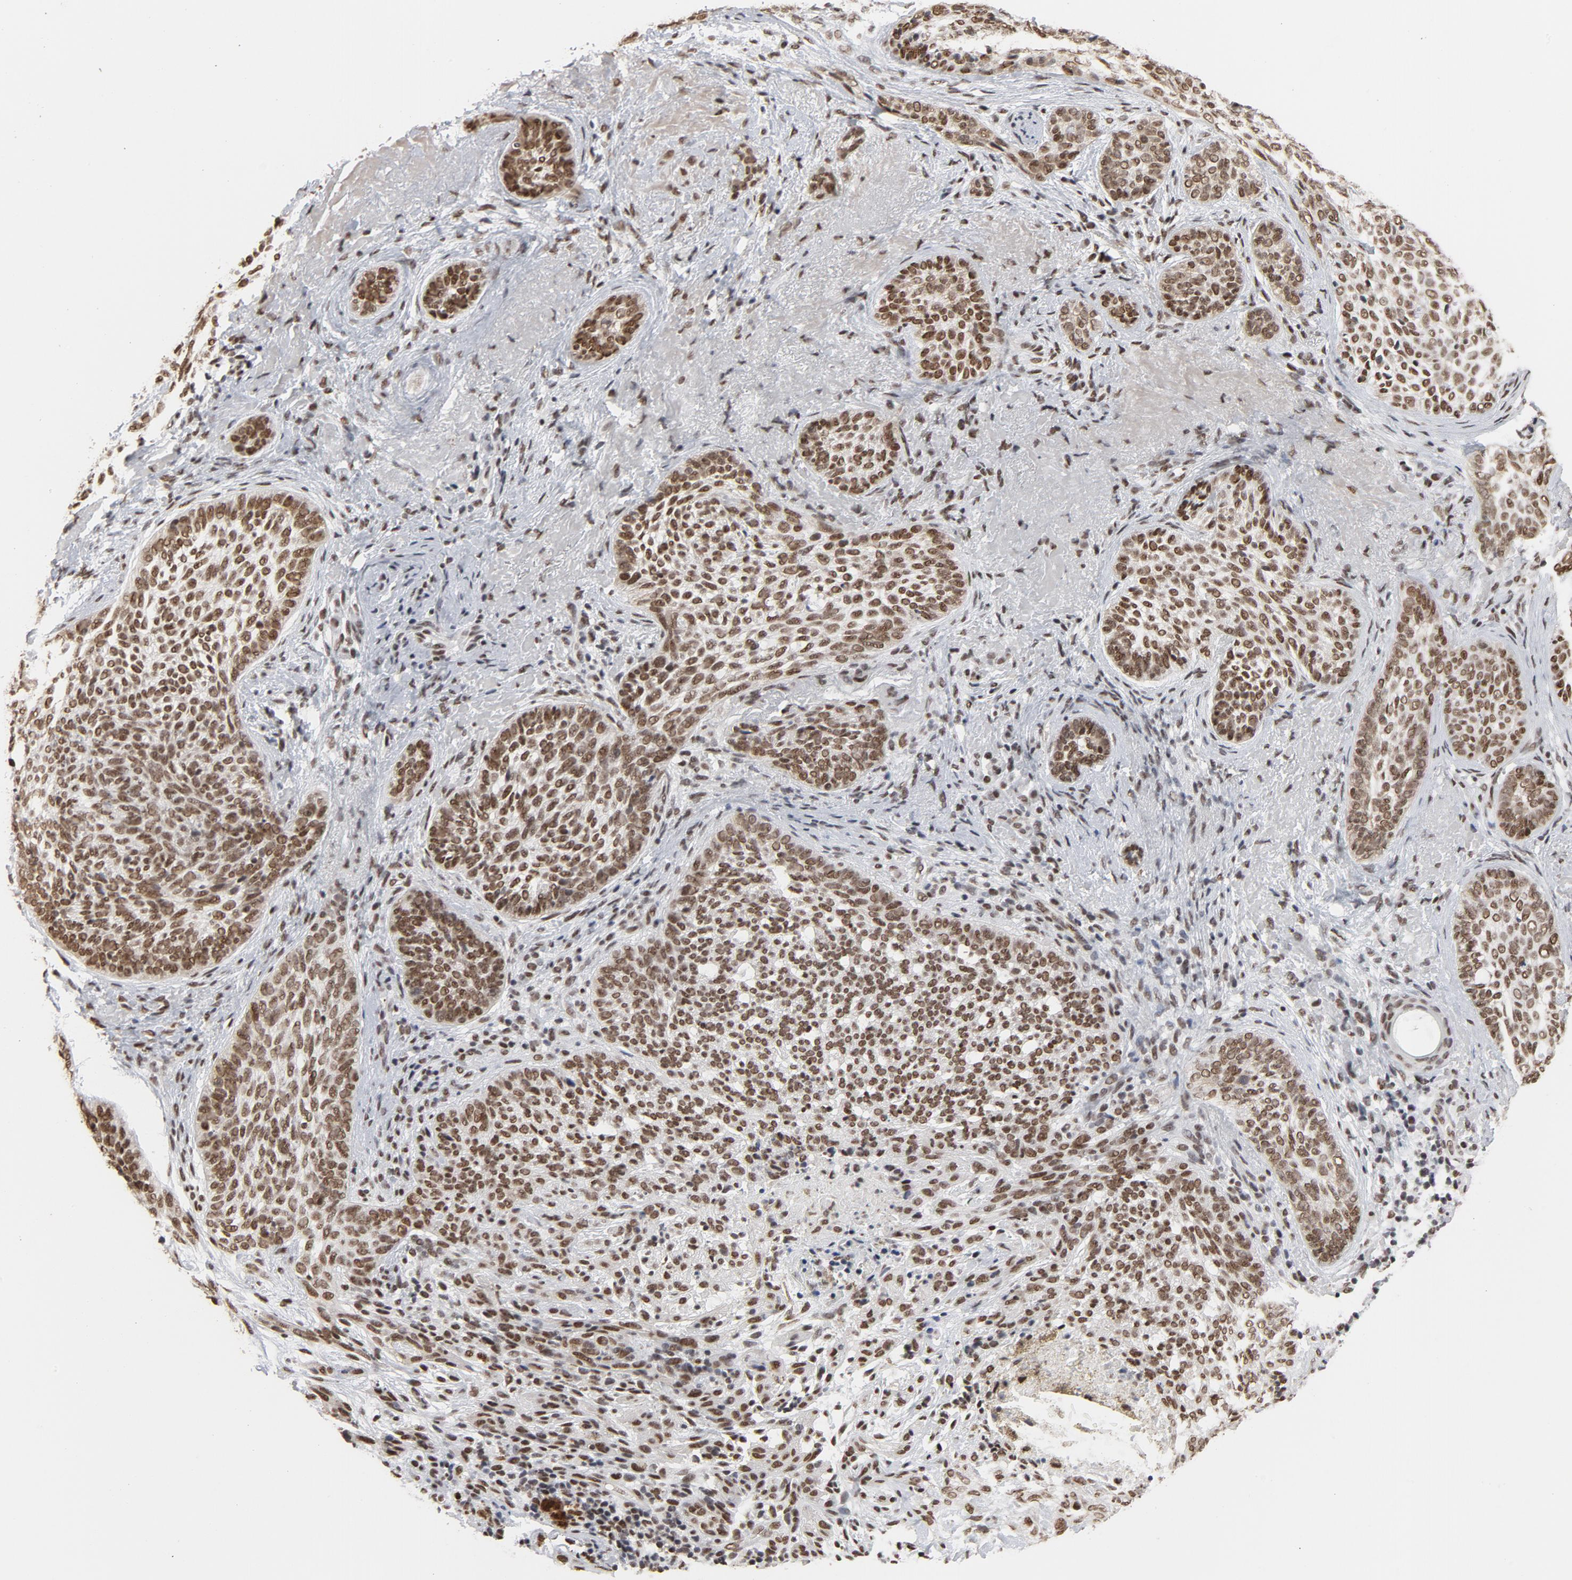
{"staining": {"intensity": "moderate", "quantity": ">75%", "location": "nuclear"}, "tissue": "skin cancer", "cell_type": "Tumor cells", "image_type": "cancer", "snomed": [{"axis": "morphology", "description": "Basal cell carcinoma"}, {"axis": "topography", "description": "Skin"}], "caption": "An image of skin cancer (basal cell carcinoma) stained for a protein demonstrates moderate nuclear brown staining in tumor cells.", "gene": "MRE11", "patient": {"sex": "male", "age": 91}}